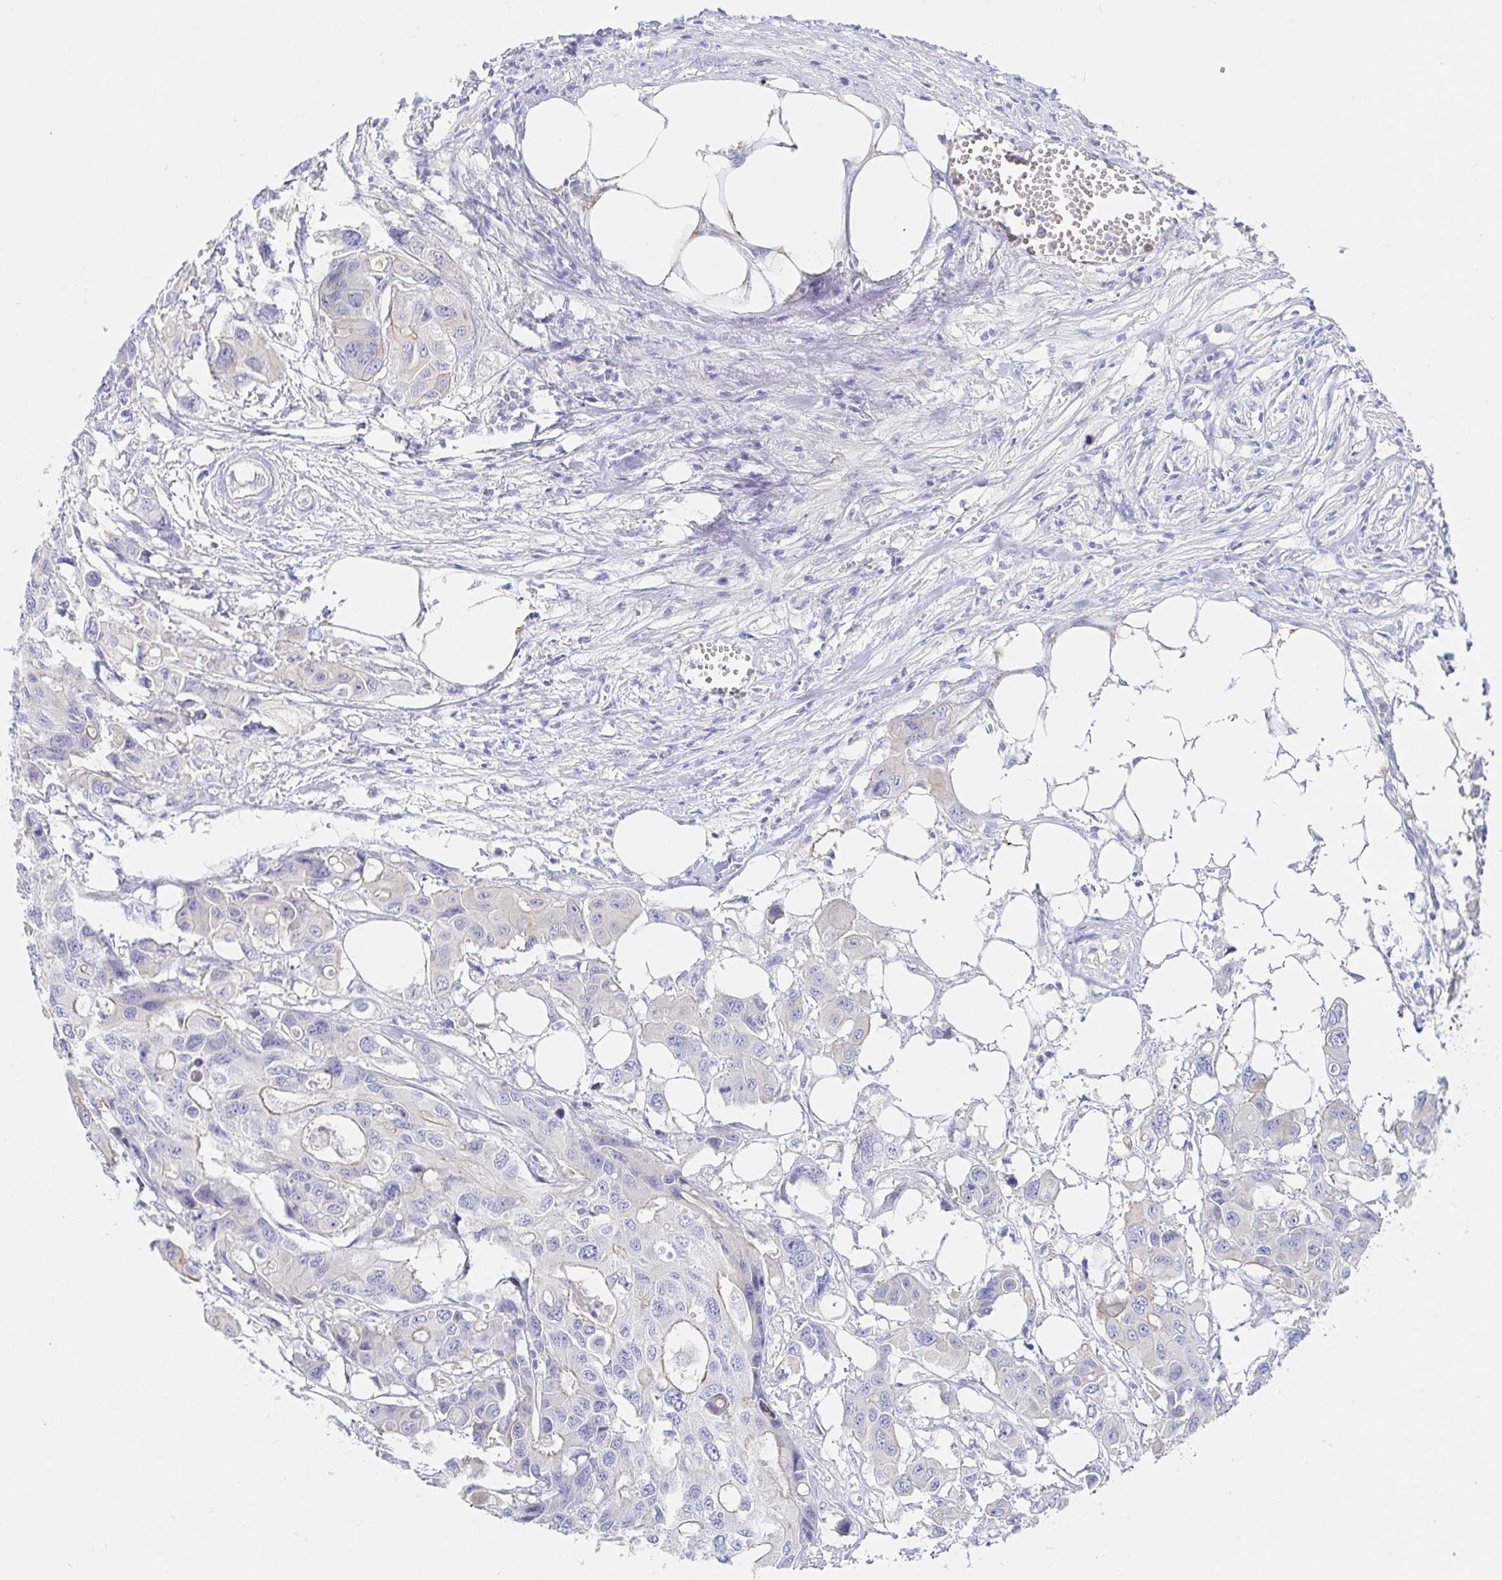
{"staining": {"intensity": "negative", "quantity": "none", "location": "none"}, "tissue": "colorectal cancer", "cell_type": "Tumor cells", "image_type": "cancer", "snomed": [{"axis": "morphology", "description": "Adenocarcinoma, NOS"}, {"axis": "topography", "description": "Colon"}], "caption": "Histopathology image shows no significant protein expression in tumor cells of colorectal cancer. Brightfield microscopy of IHC stained with DAB (brown) and hematoxylin (blue), captured at high magnification.", "gene": "ZNF430", "patient": {"sex": "male", "age": 77}}